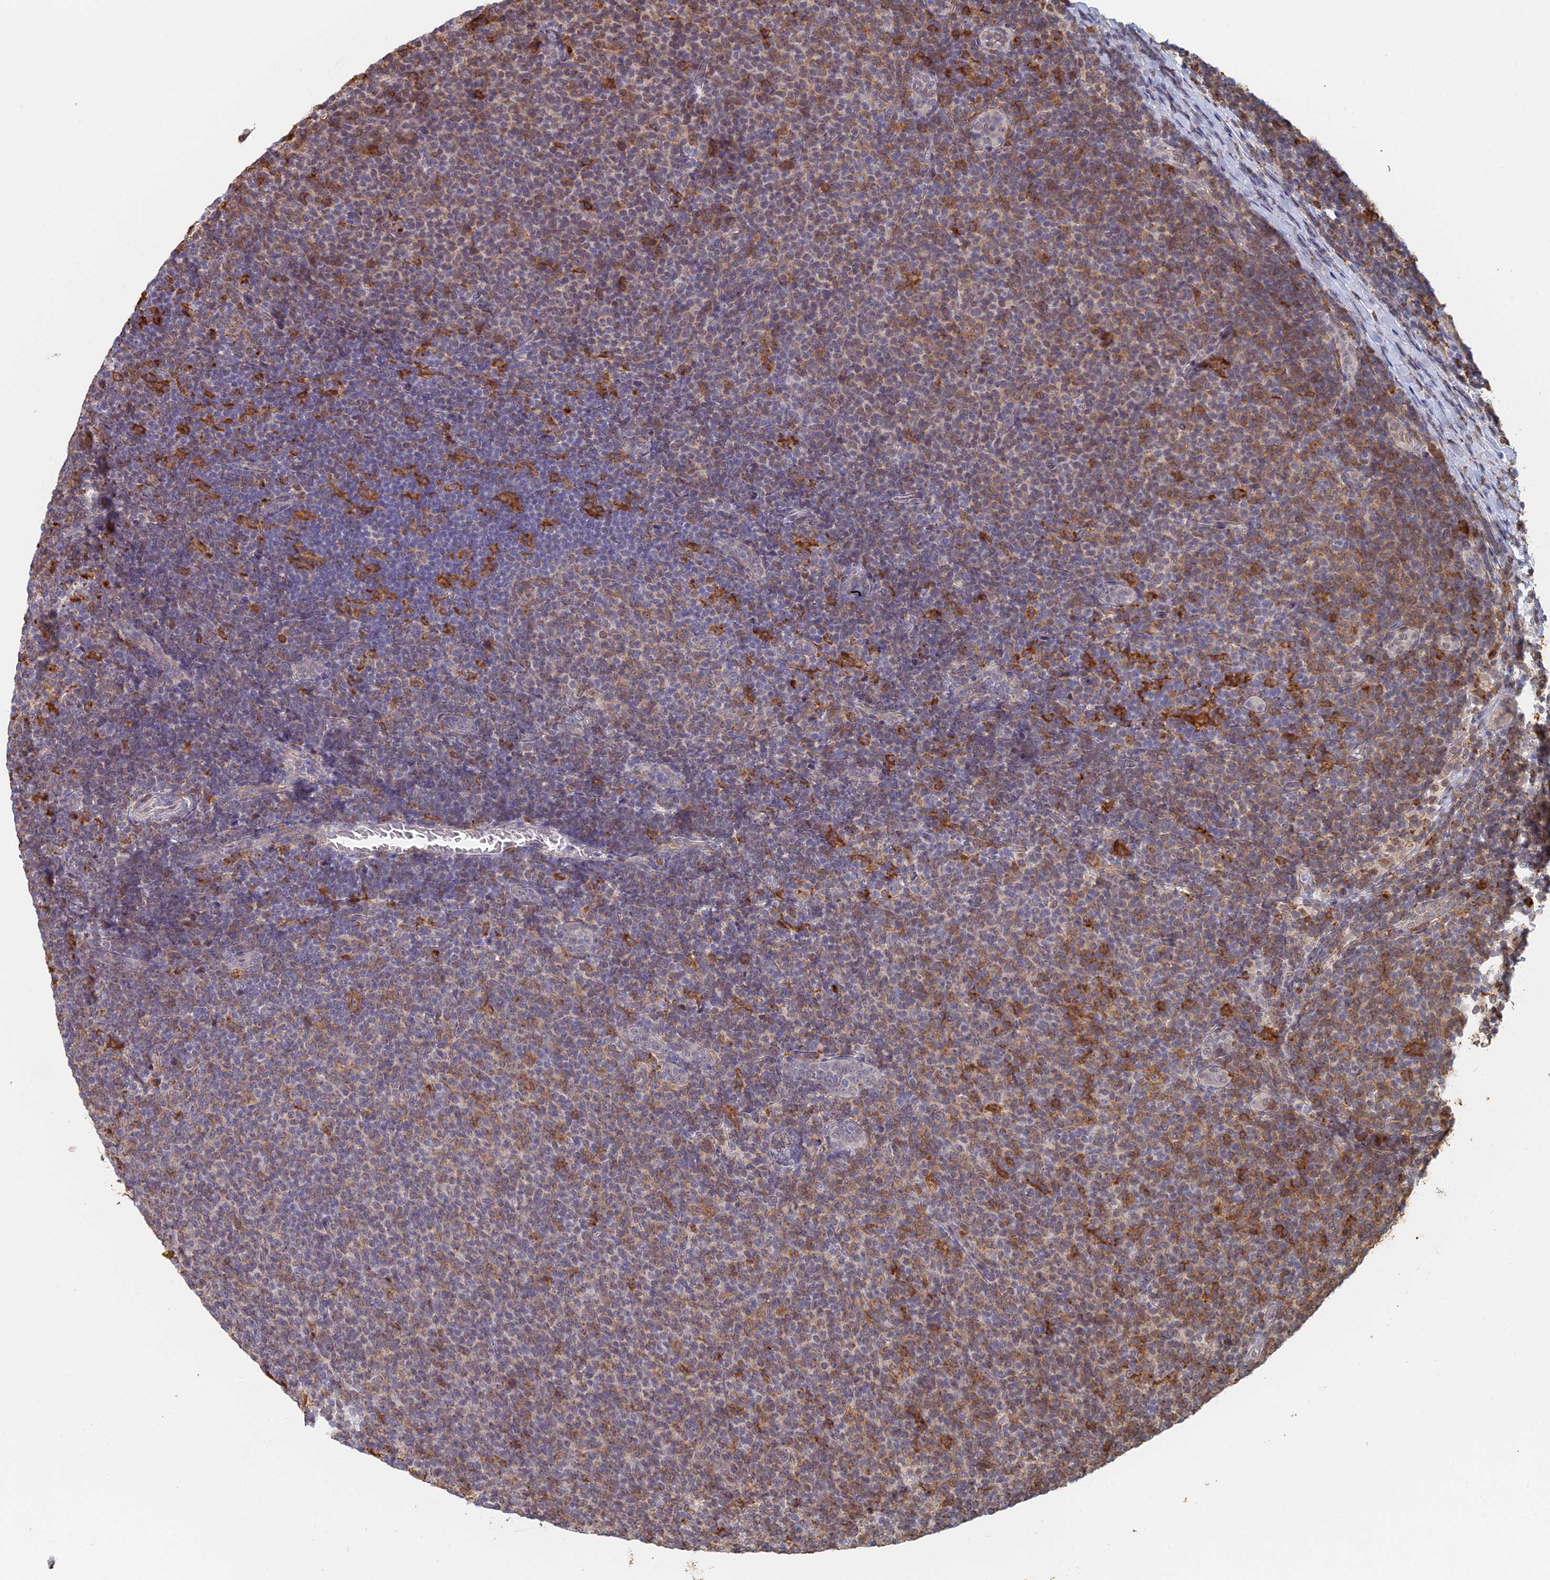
{"staining": {"intensity": "moderate", "quantity": "<25%", "location": "cytoplasmic/membranous"}, "tissue": "lymphoma", "cell_type": "Tumor cells", "image_type": "cancer", "snomed": [{"axis": "morphology", "description": "Malignant lymphoma, non-Hodgkin's type, Low grade"}, {"axis": "topography", "description": "Lymph node"}], "caption": "Lymphoma tissue shows moderate cytoplasmic/membranous expression in approximately <25% of tumor cells", "gene": "GPATCH1", "patient": {"sex": "male", "age": 66}}